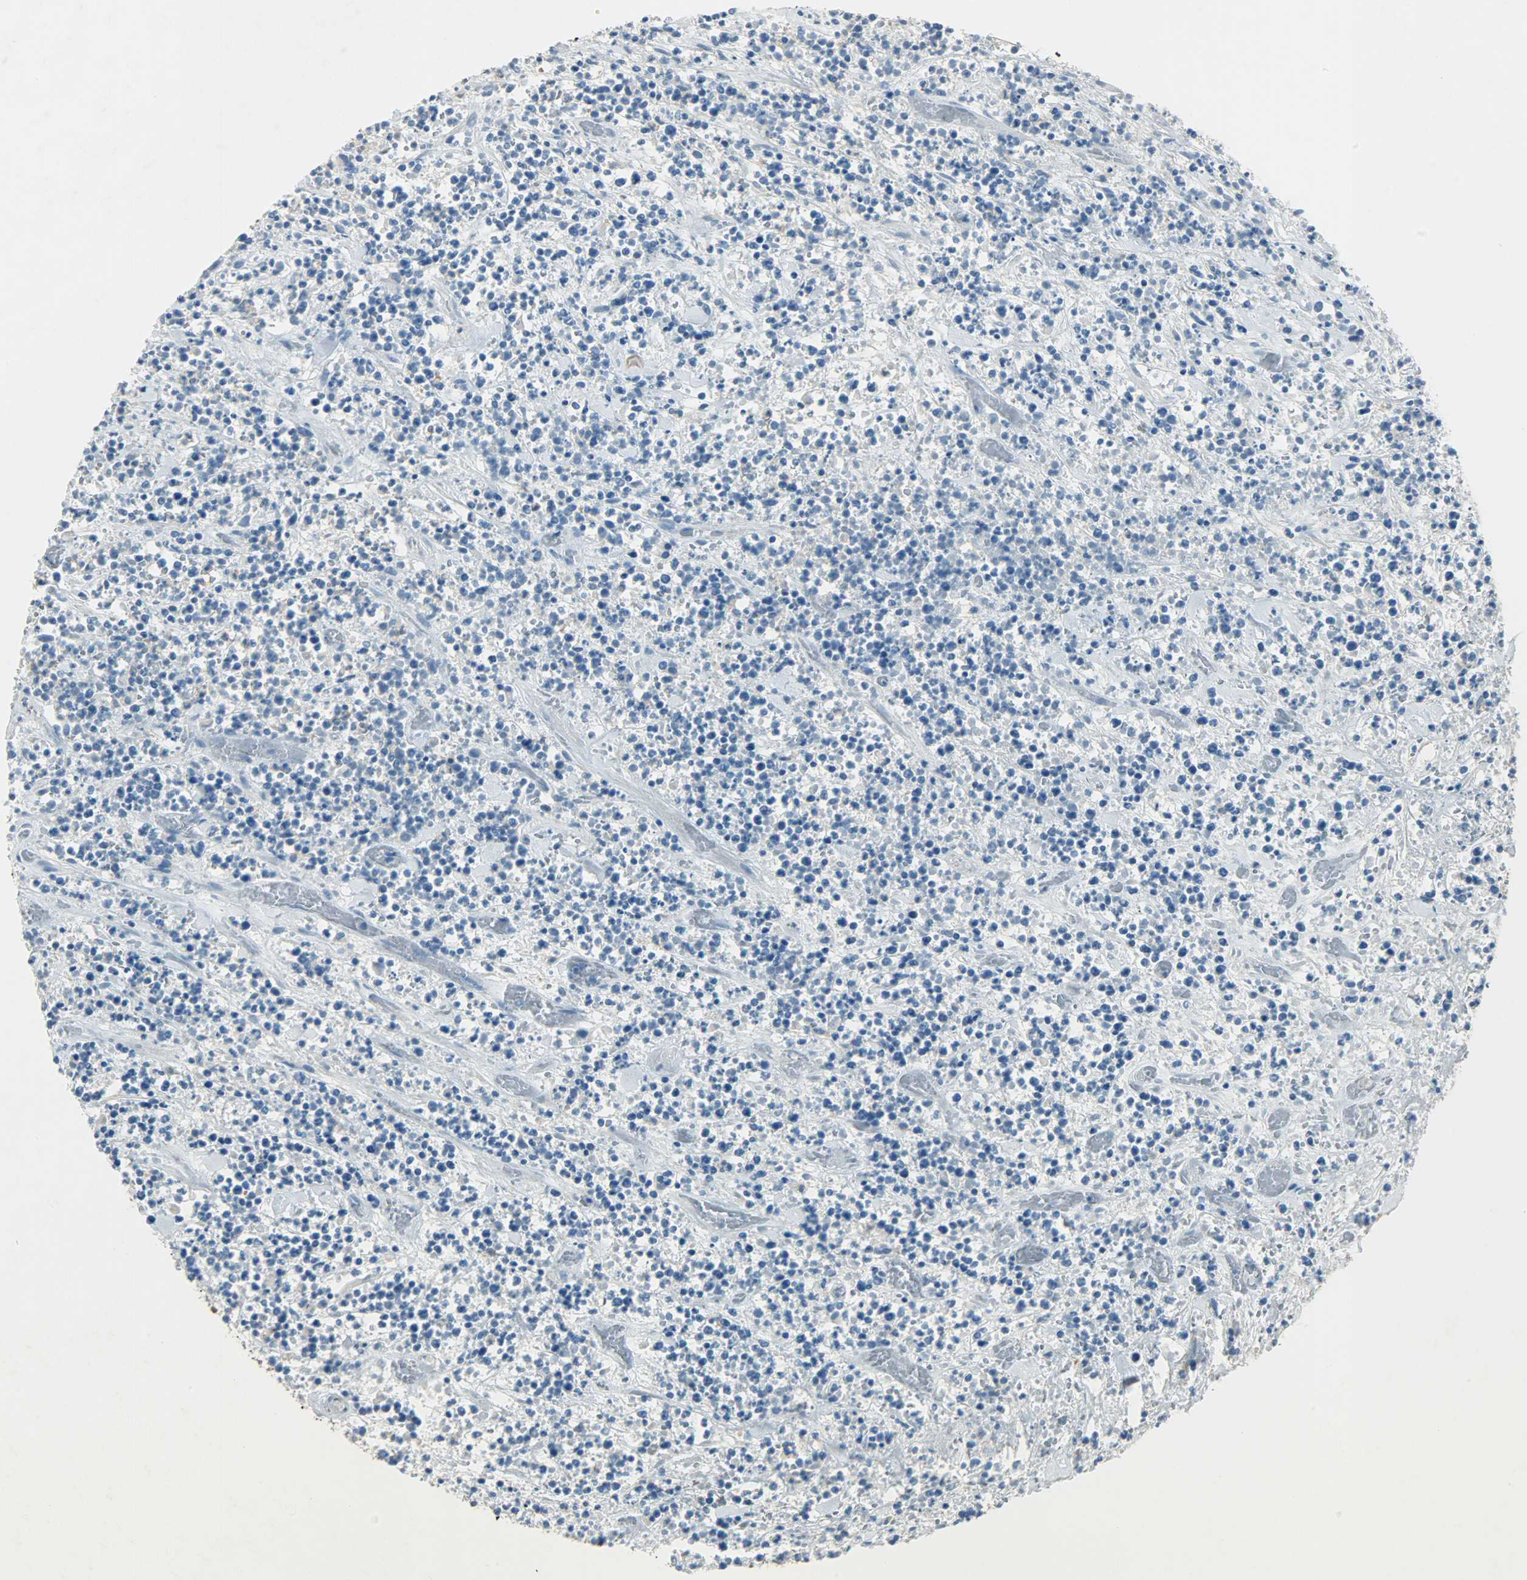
{"staining": {"intensity": "weak", "quantity": "<25%", "location": "cytoplasmic/membranous"}, "tissue": "lymphoma", "cell_type": "Tumor cells", "image_type": "cancer", "snomed": [{"axis": "morphology", "description": "Malignant lymphoma, non-Hodgkin's type, High grade"}, {"axis": "topography", "description": "Soft tissue"}], "caption": "An immunohistochemistry micrograph of lymphoma is shown. There is no staining in tumor cells of lymphoma. (DAB immunohistochemistry visualized using brightfield microscopy, high magnification).", "gene": "TSC22D2", "patient": {"sex": "male", "age": 18}}